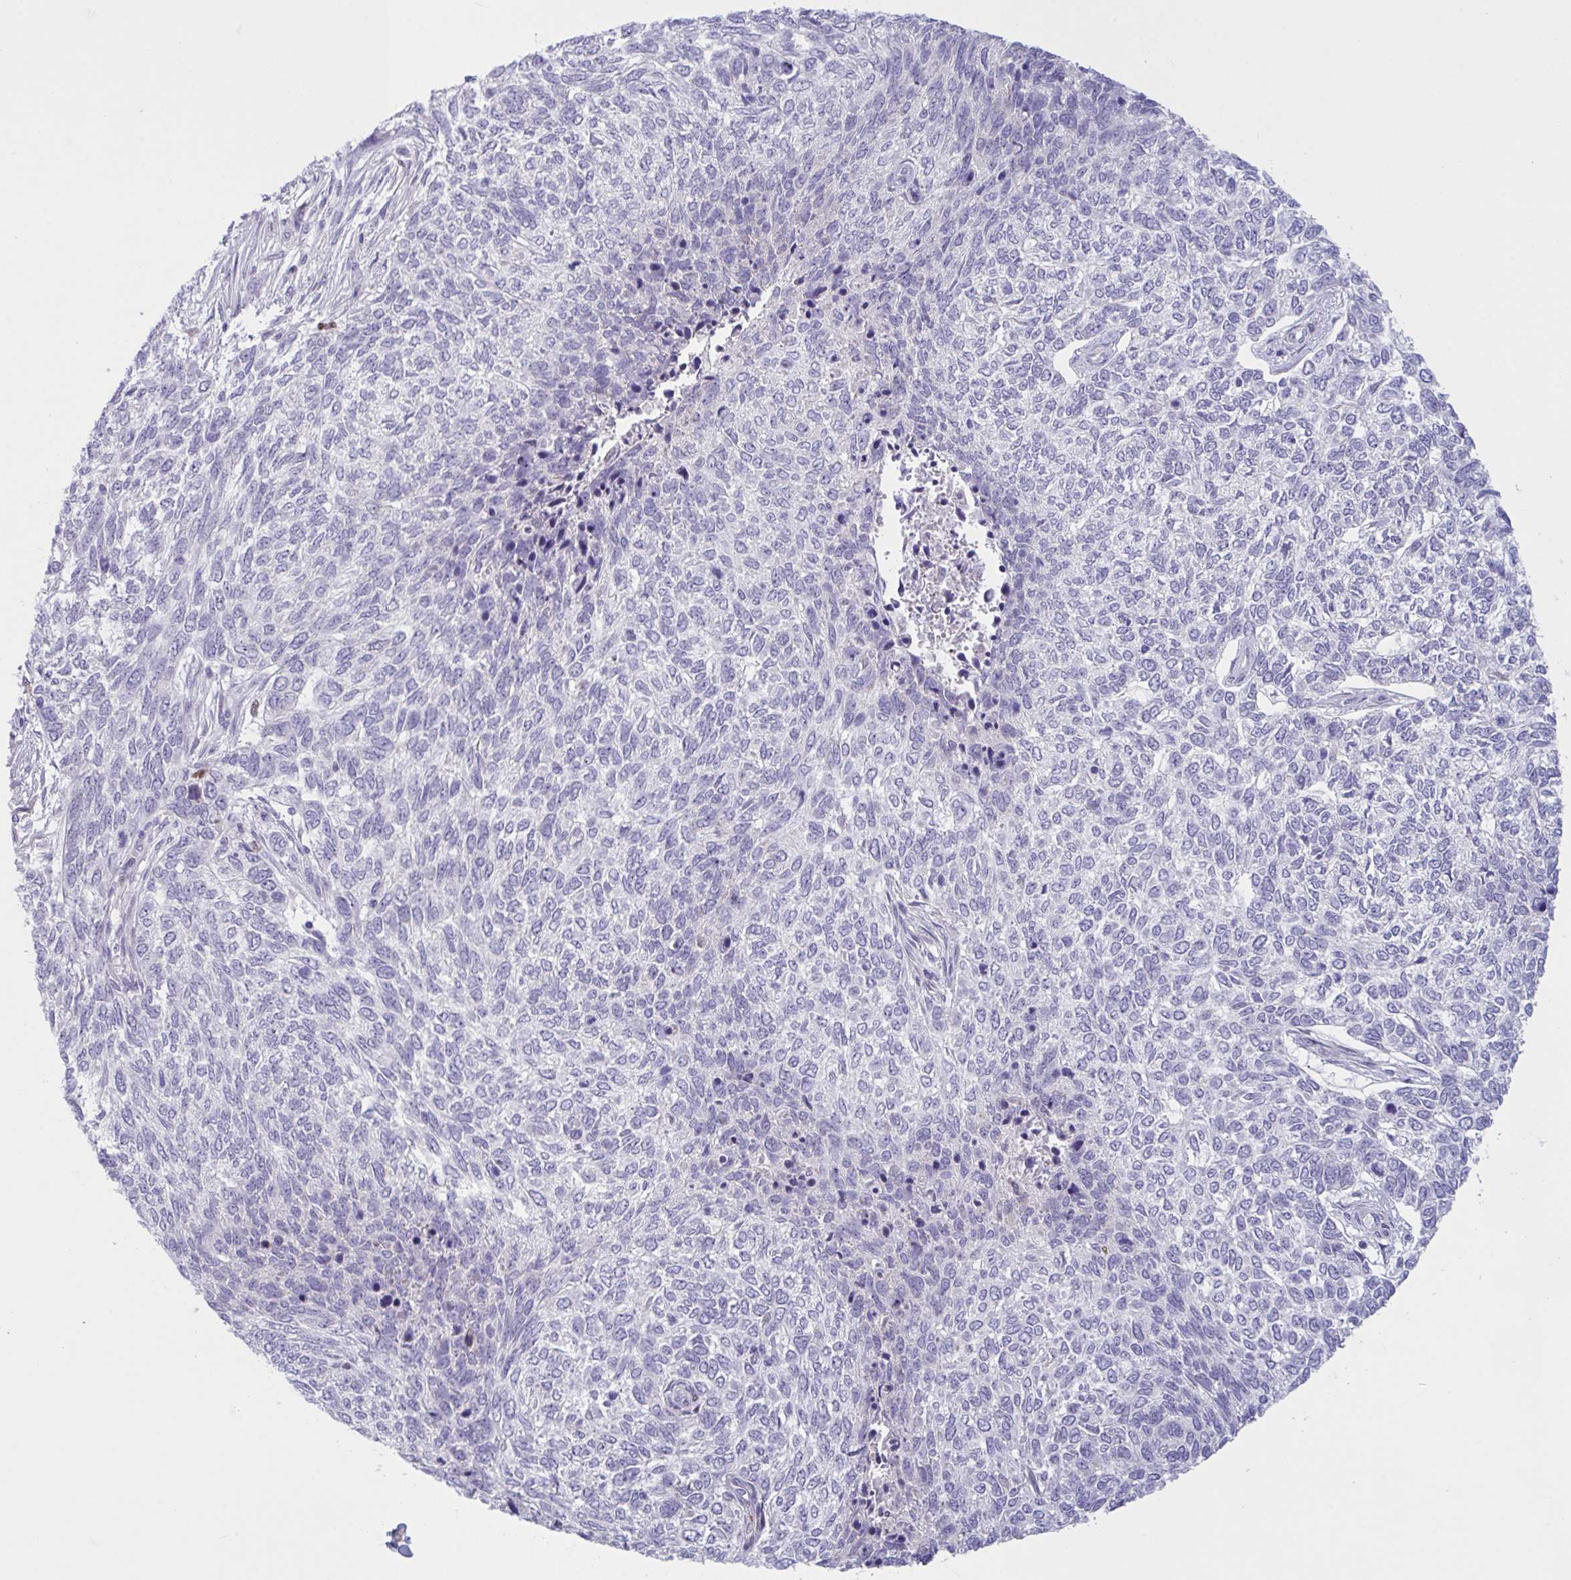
{"staining": {"intensity": "negative", "quantity": "none", "location": "none"}, "tissue": "skin cancer", "cell_type": "Tumor cells", "image_type": "cancer", "snomed": [{"axis": "morphology", "description": "Basal cell carcinoma"}, {"axis": "topography", "description": "Skin"}], "caption": "A high-resolution image shows IHC staining of skin cancer (basal cell carcinoma), which exhibits no significant staining in tumor cells.", "gene": "VWC2", "patient": {"sex": "female", "age": 65}}